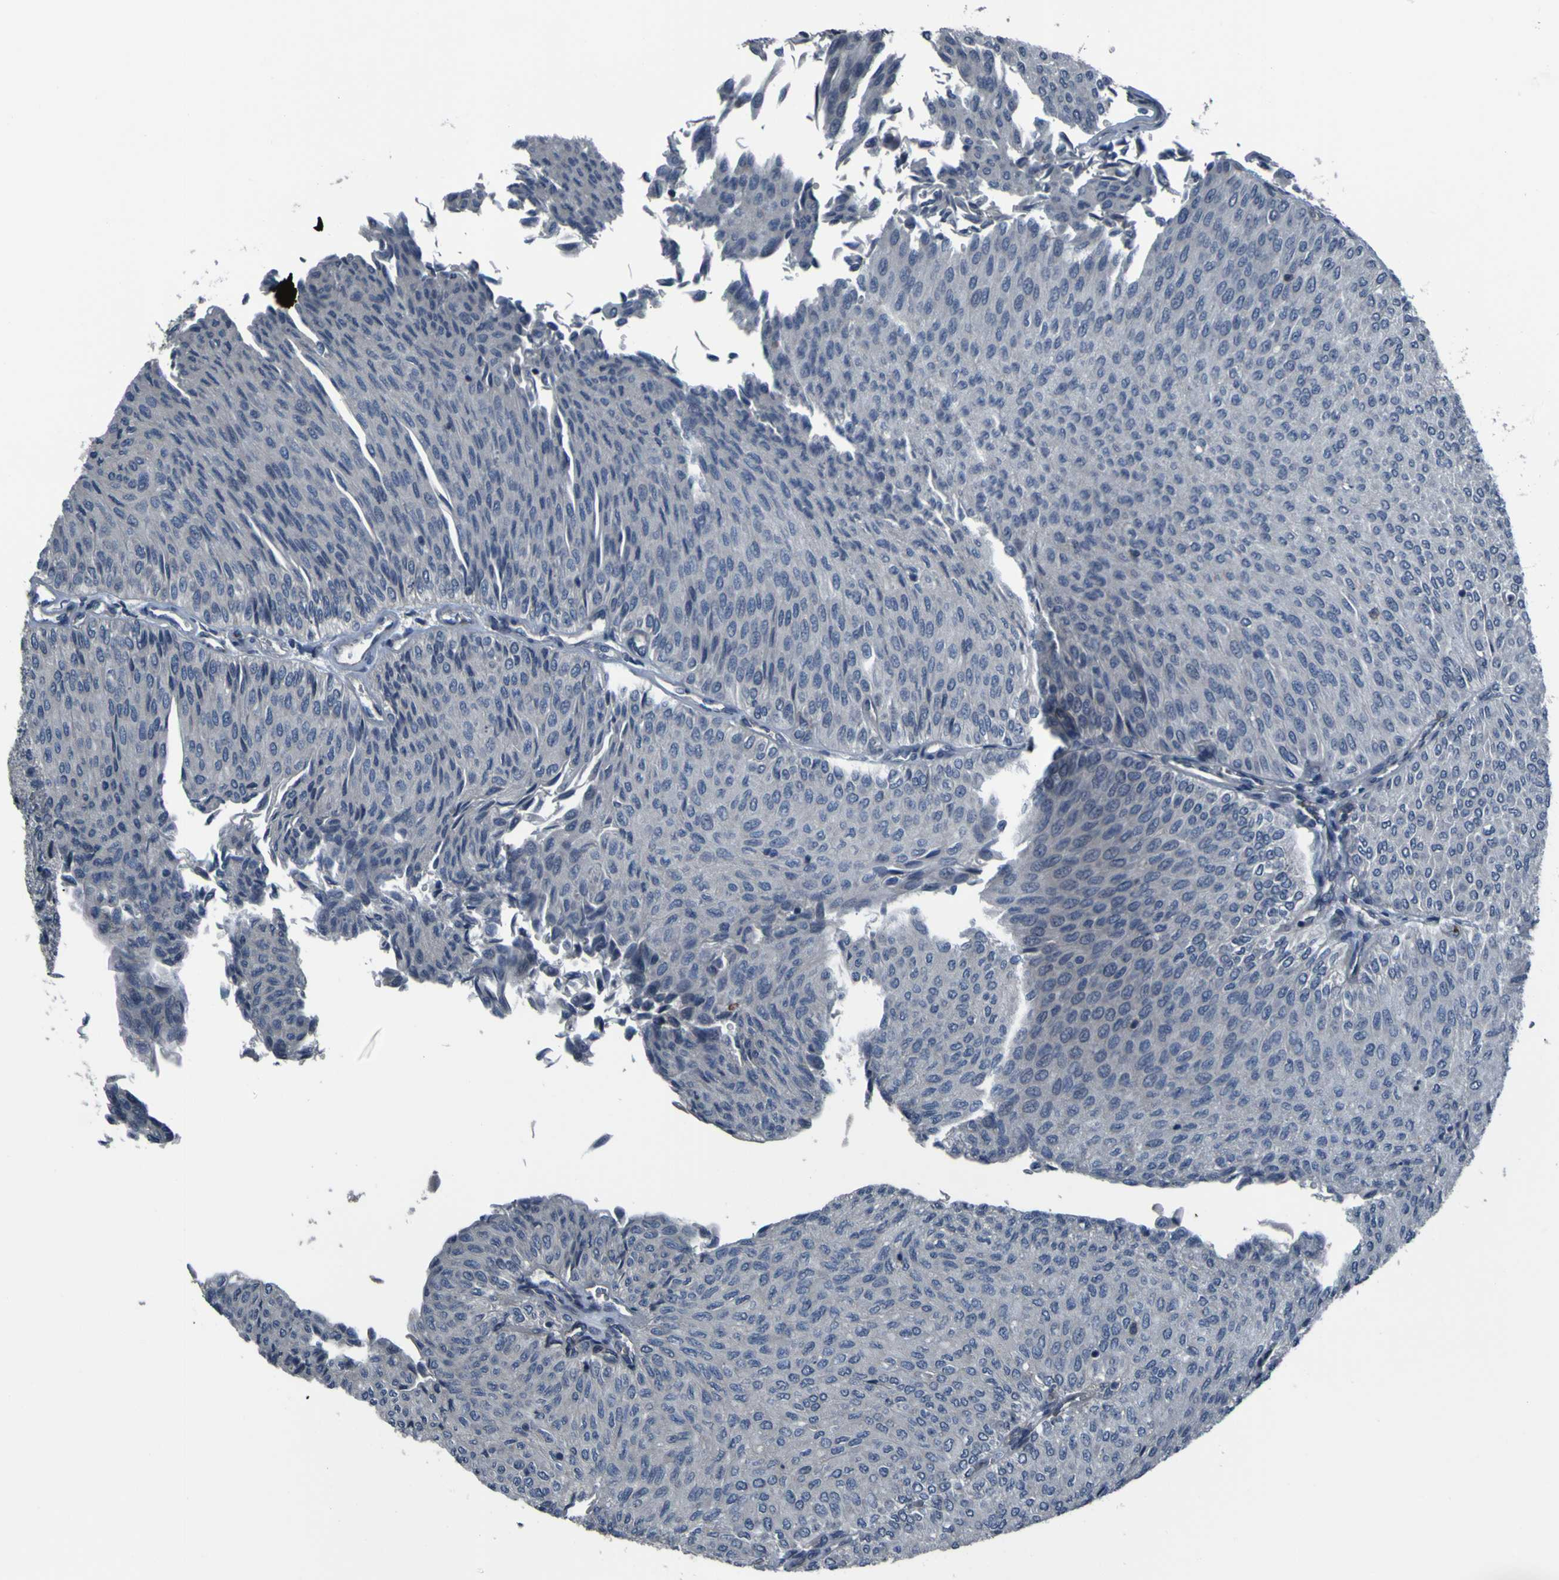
{"staining": {"intensity": "negative", "quantity": "none", "location": "none"}, "tissue": "urothelial cancer", "cell_type": "Tumor cells", "image_type": "cancer", "snomed": [{"axis": "morphology", "description": "Urothelial carcinoma, Low grade"}, {"axis": "topography", "description": "Urinary bladder"}], "caption": "The image shows no significant positivity in tumor cells of low-grade urothelial carcinoma.", "gene": "GRAMD1A", "patient": {"sex": "male", "age": 78}}